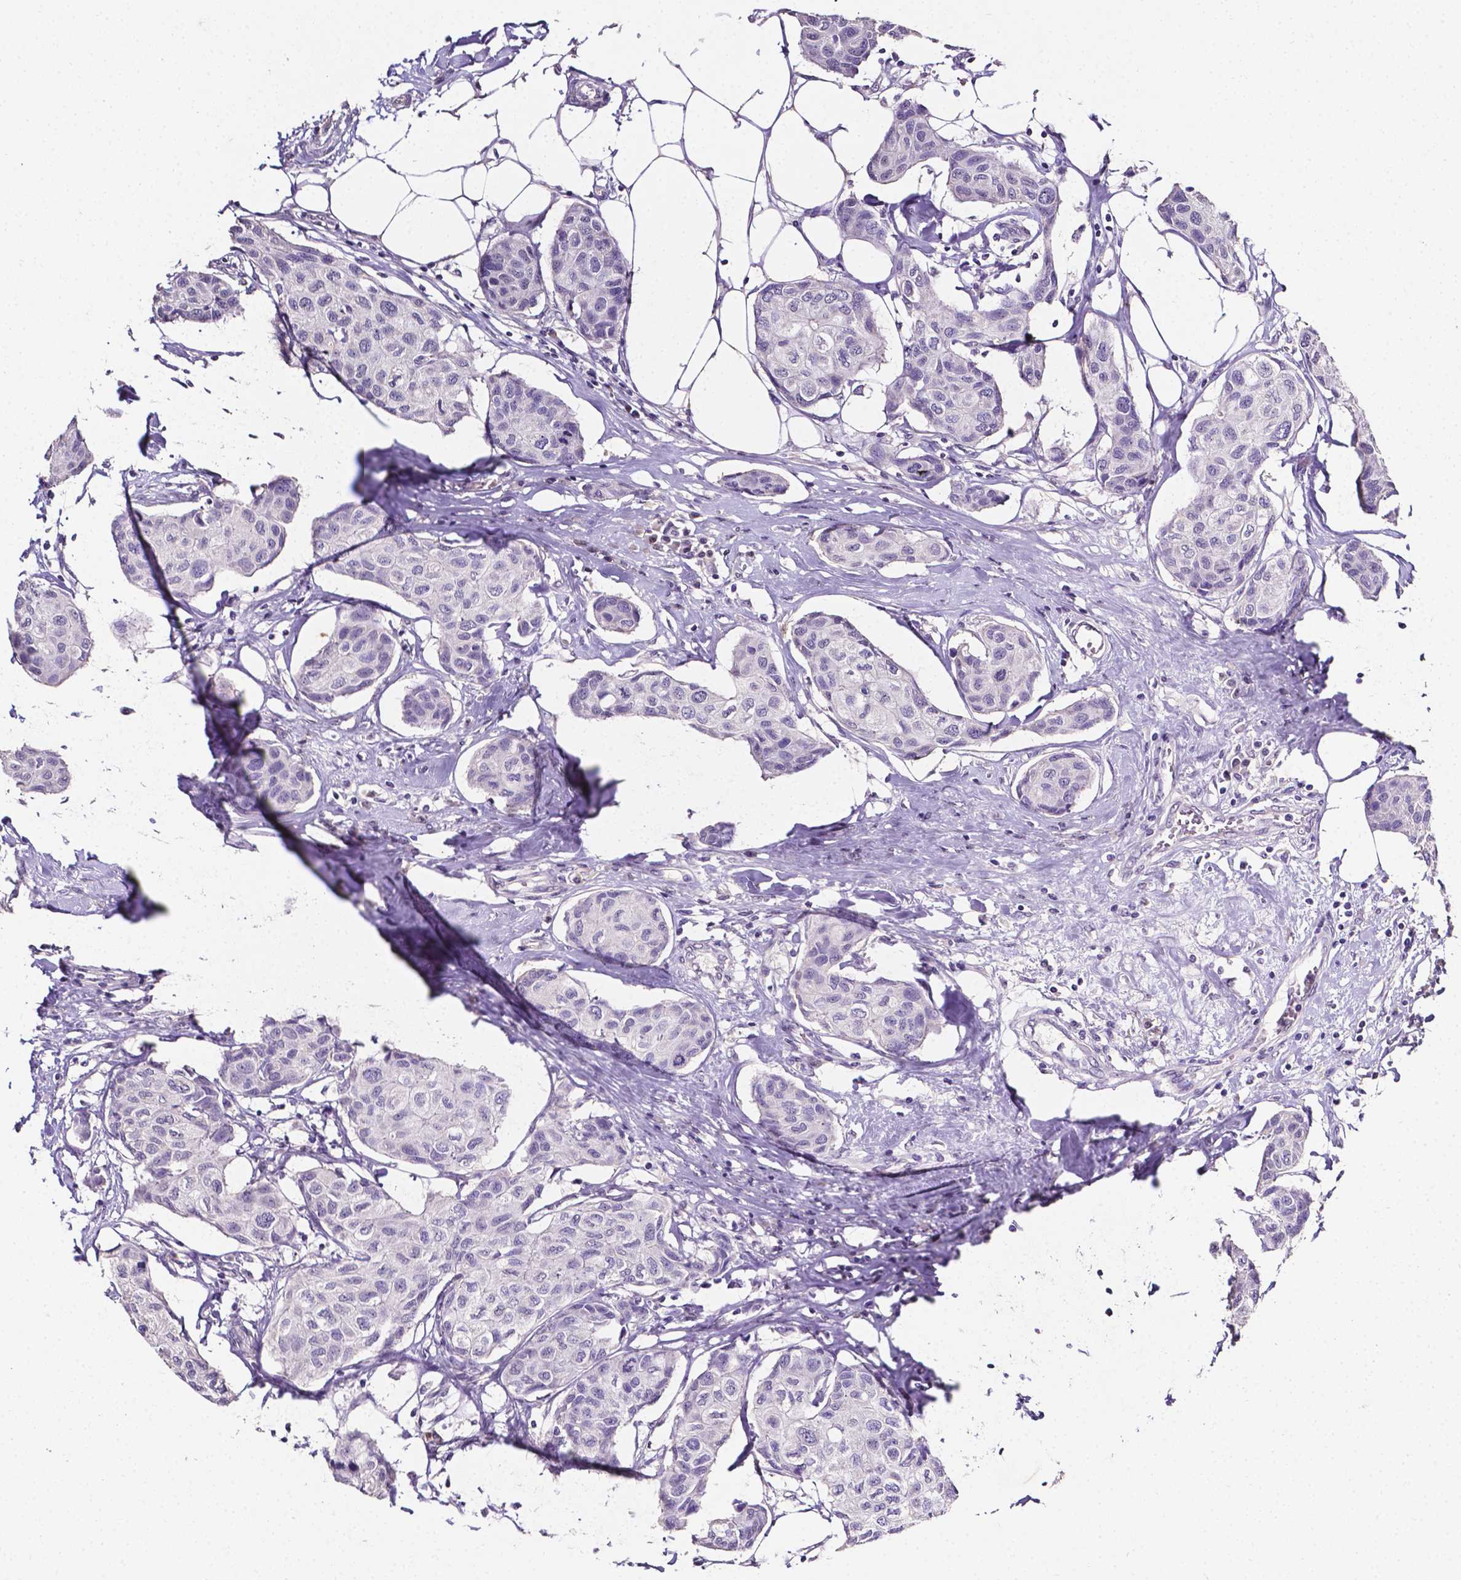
{"staining": {"intensity": "negative", "quantity": "none", "location": "none"}, "tissue": "breast cancer", "cell_type": "Tumor cells", "image_type": "cancer", "snomed": [{"axis": "morphology", "description": "Duct carcinoma"}, {"axis": "topography", "description": "Breast"}], "caption": "DAB (3,3'-diaminobenzidine) immunohistochemical staining of breast cancer displays no significant positivity in tumor cells.", "gene": "PSAT1", "patient": {"sex": "female", "age": 80}}